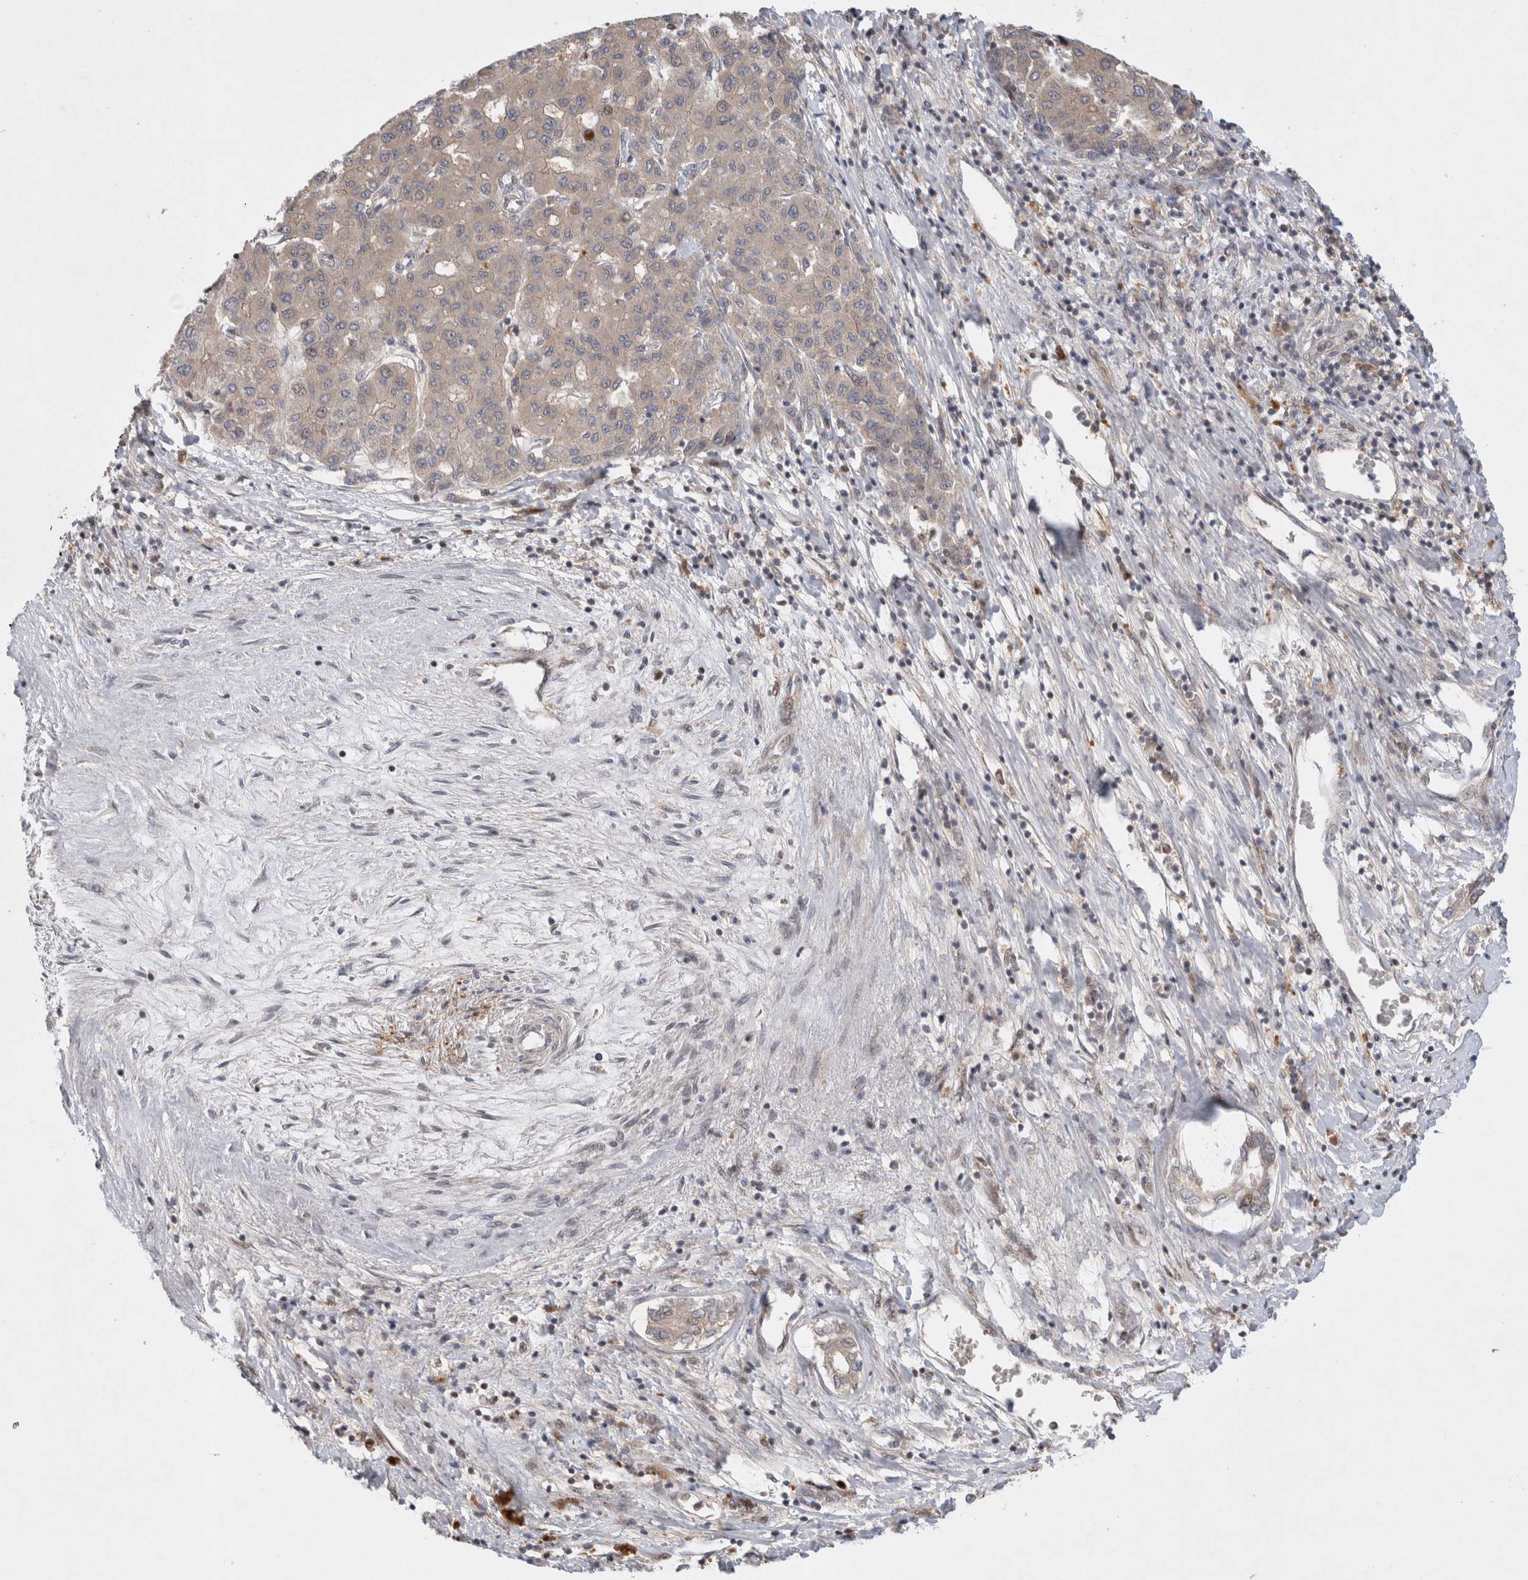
{"staining": {"intensity": "weak", "quantity": ">75%", "location": "cytoplasmic/membranous"}, "tissue": "liver cancer", "cell_type": "Tumor cells", "image_type": "cancer", "snomed": [{"axis": "morphology", "description": "Carcinoma, Hepatocellular, NOS"}, {"axis": "topography", "description": "Liver"}], "caption": "Liver hepatocellular carcinoma stained for a protein (brown) demonstrates weak cytoplasmic/membranous positive positivity in approximately >75% of tumor cells.", "gene": "HTT", "patient": {"sex": "male", "age": 65}}